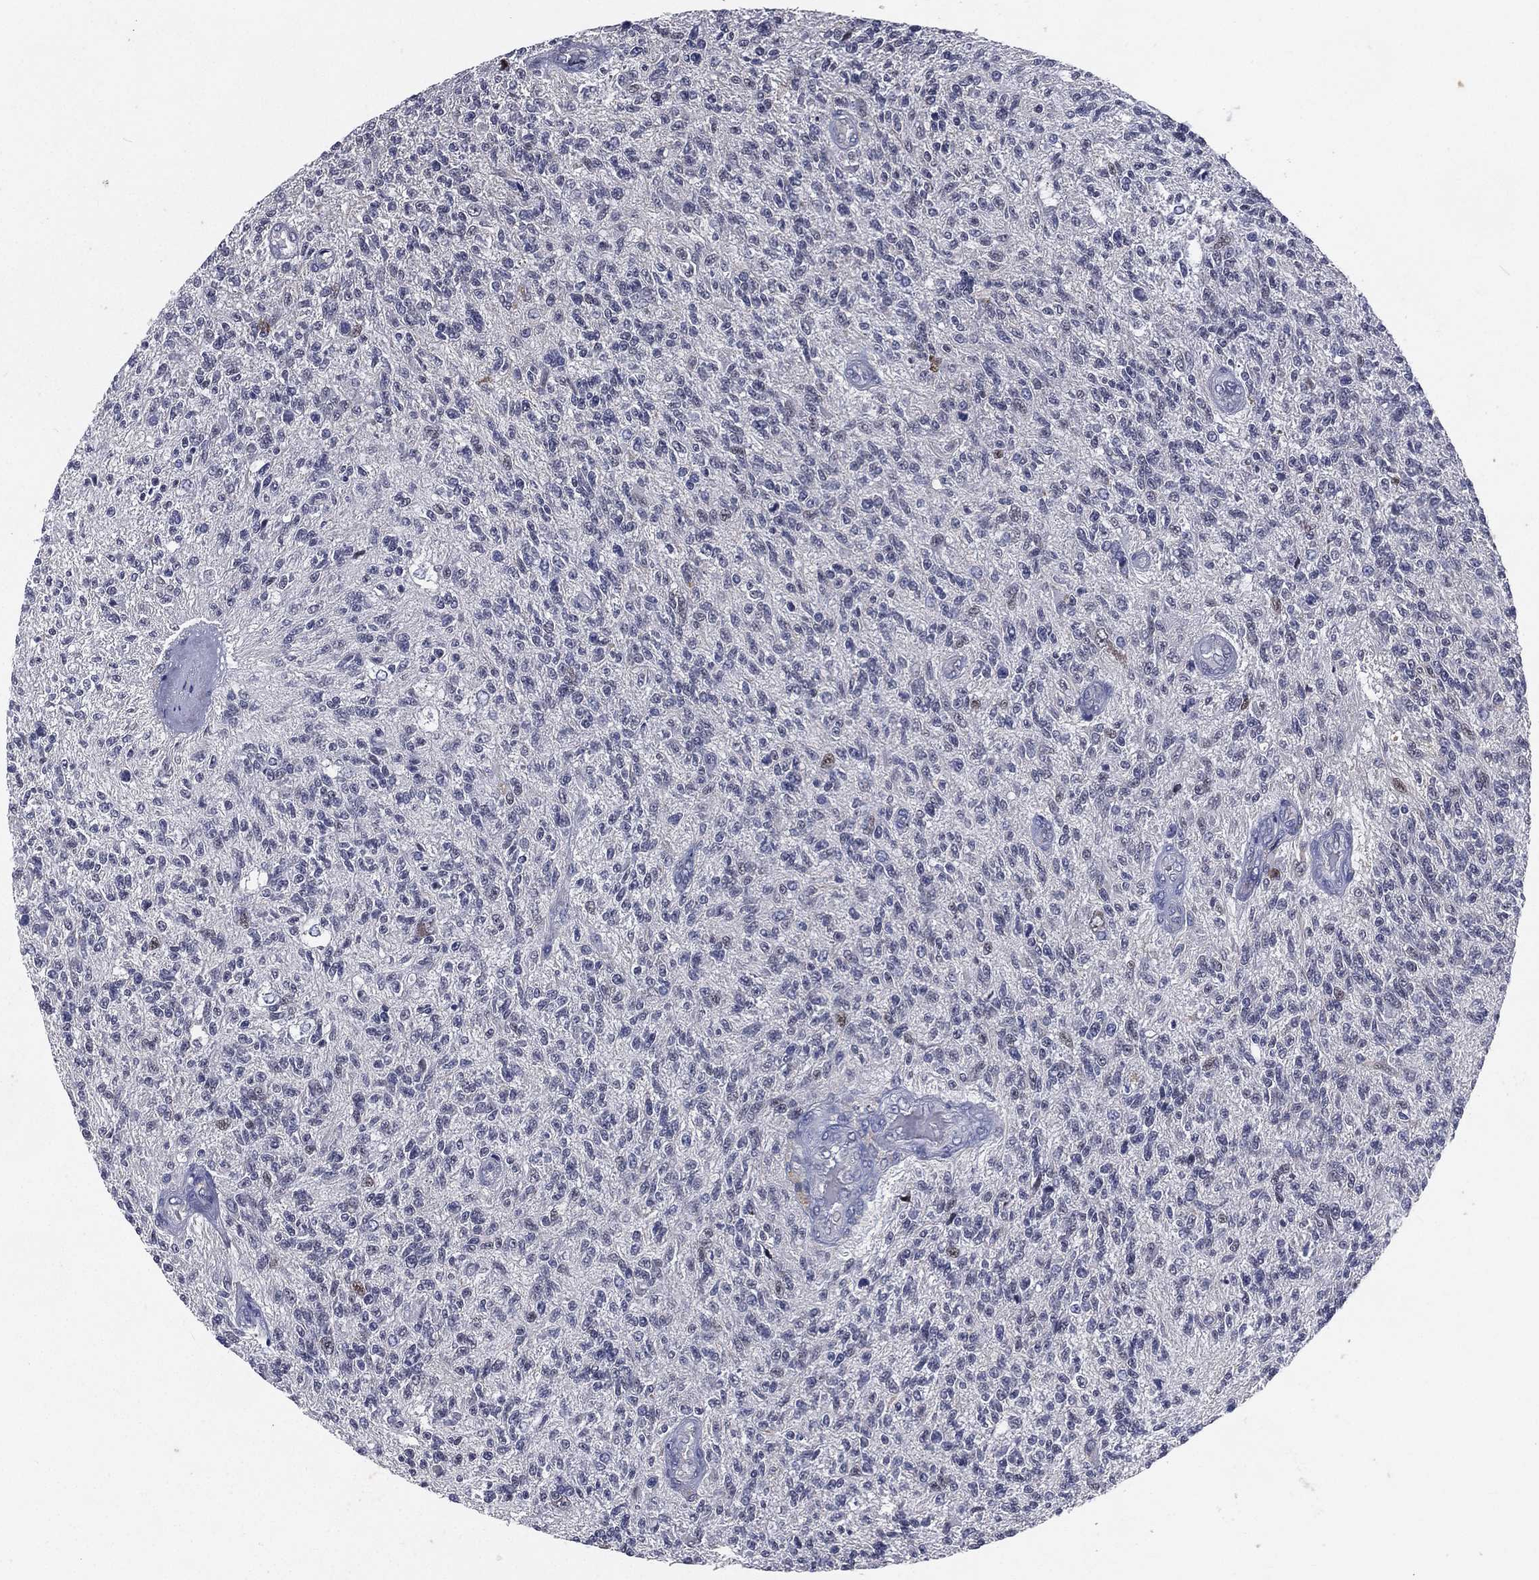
{"staining": {"intensity": "negative", "quantity": "none", "location": "none"}, "tissue": "glioma", "cell_type": "Tumor cells", "image_type": "cancer", "snomed": [{"axis": "morphology", "description": "Glioma, malignant, High grade"}, {"axis": "topography", "description": "Brain"}], "caption": "This is an immunohistochemistry (IHC) photomicrograph of human malignant high-grade glioma. There is no staining in tumor cells.", "gene": "IFT27", "patient": {"sex": "male", "age": 56}}